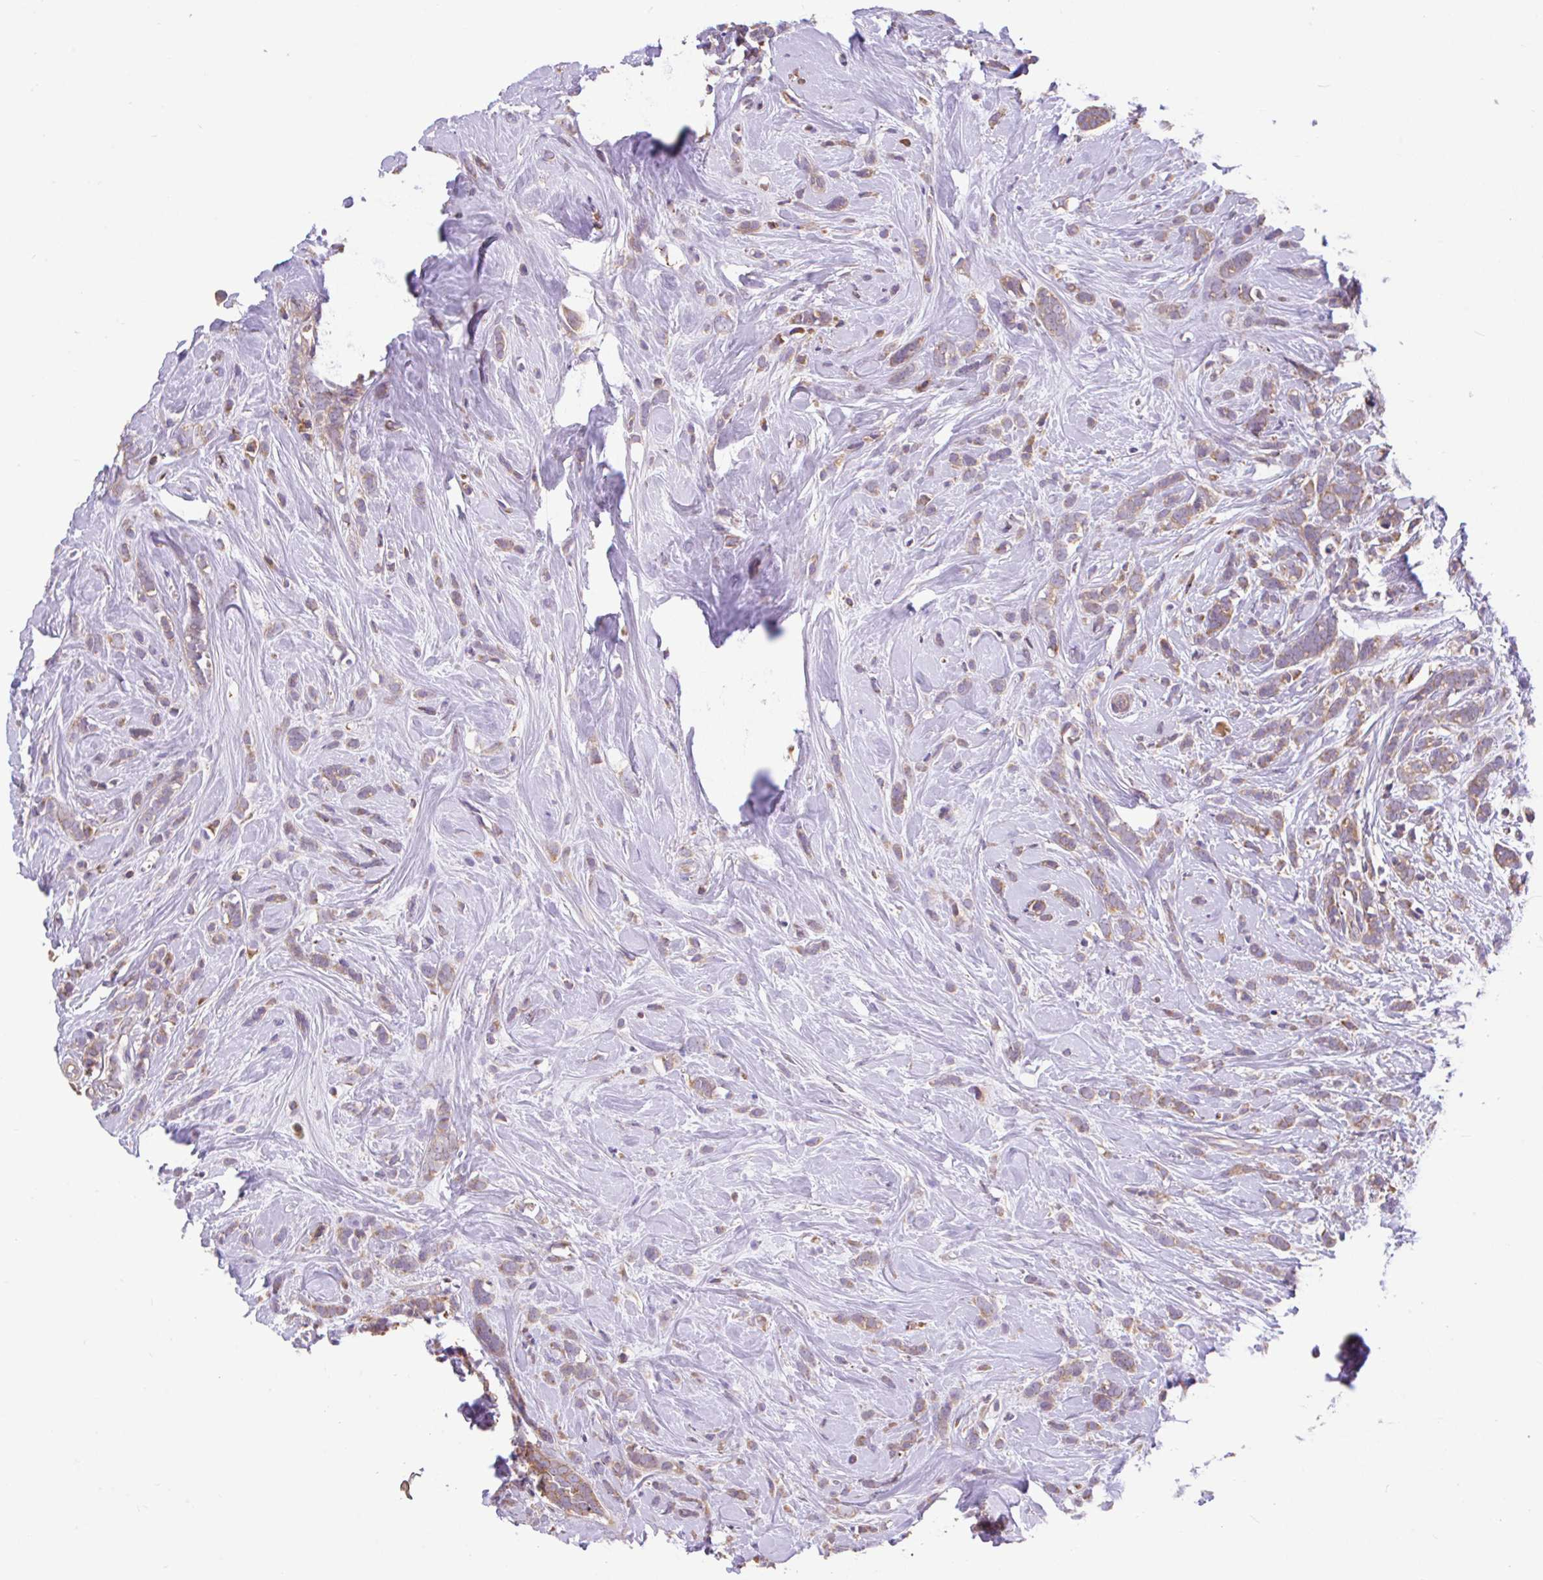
{"staining": {"intensity": "weak", "quantity": ">75%", "location": "cytoplasmic/membranous"}, "tissue": "breast cancer", "cell_type": "Tumor cells", "image_type": "cancer", "snomed": [{"axis": "morphology", "description": "Lobular carcinoma"}, {"axis": "topography", "description": "Breast"}], "caption": "Tumor cells demonstrate low levels of weak cytoplasmic/membranous positivity in approximately >75% of cells in breast cancer (lobular carcinoma).", "gene": "RALBP1", "patient": {"sex": "female", "age": 58}}